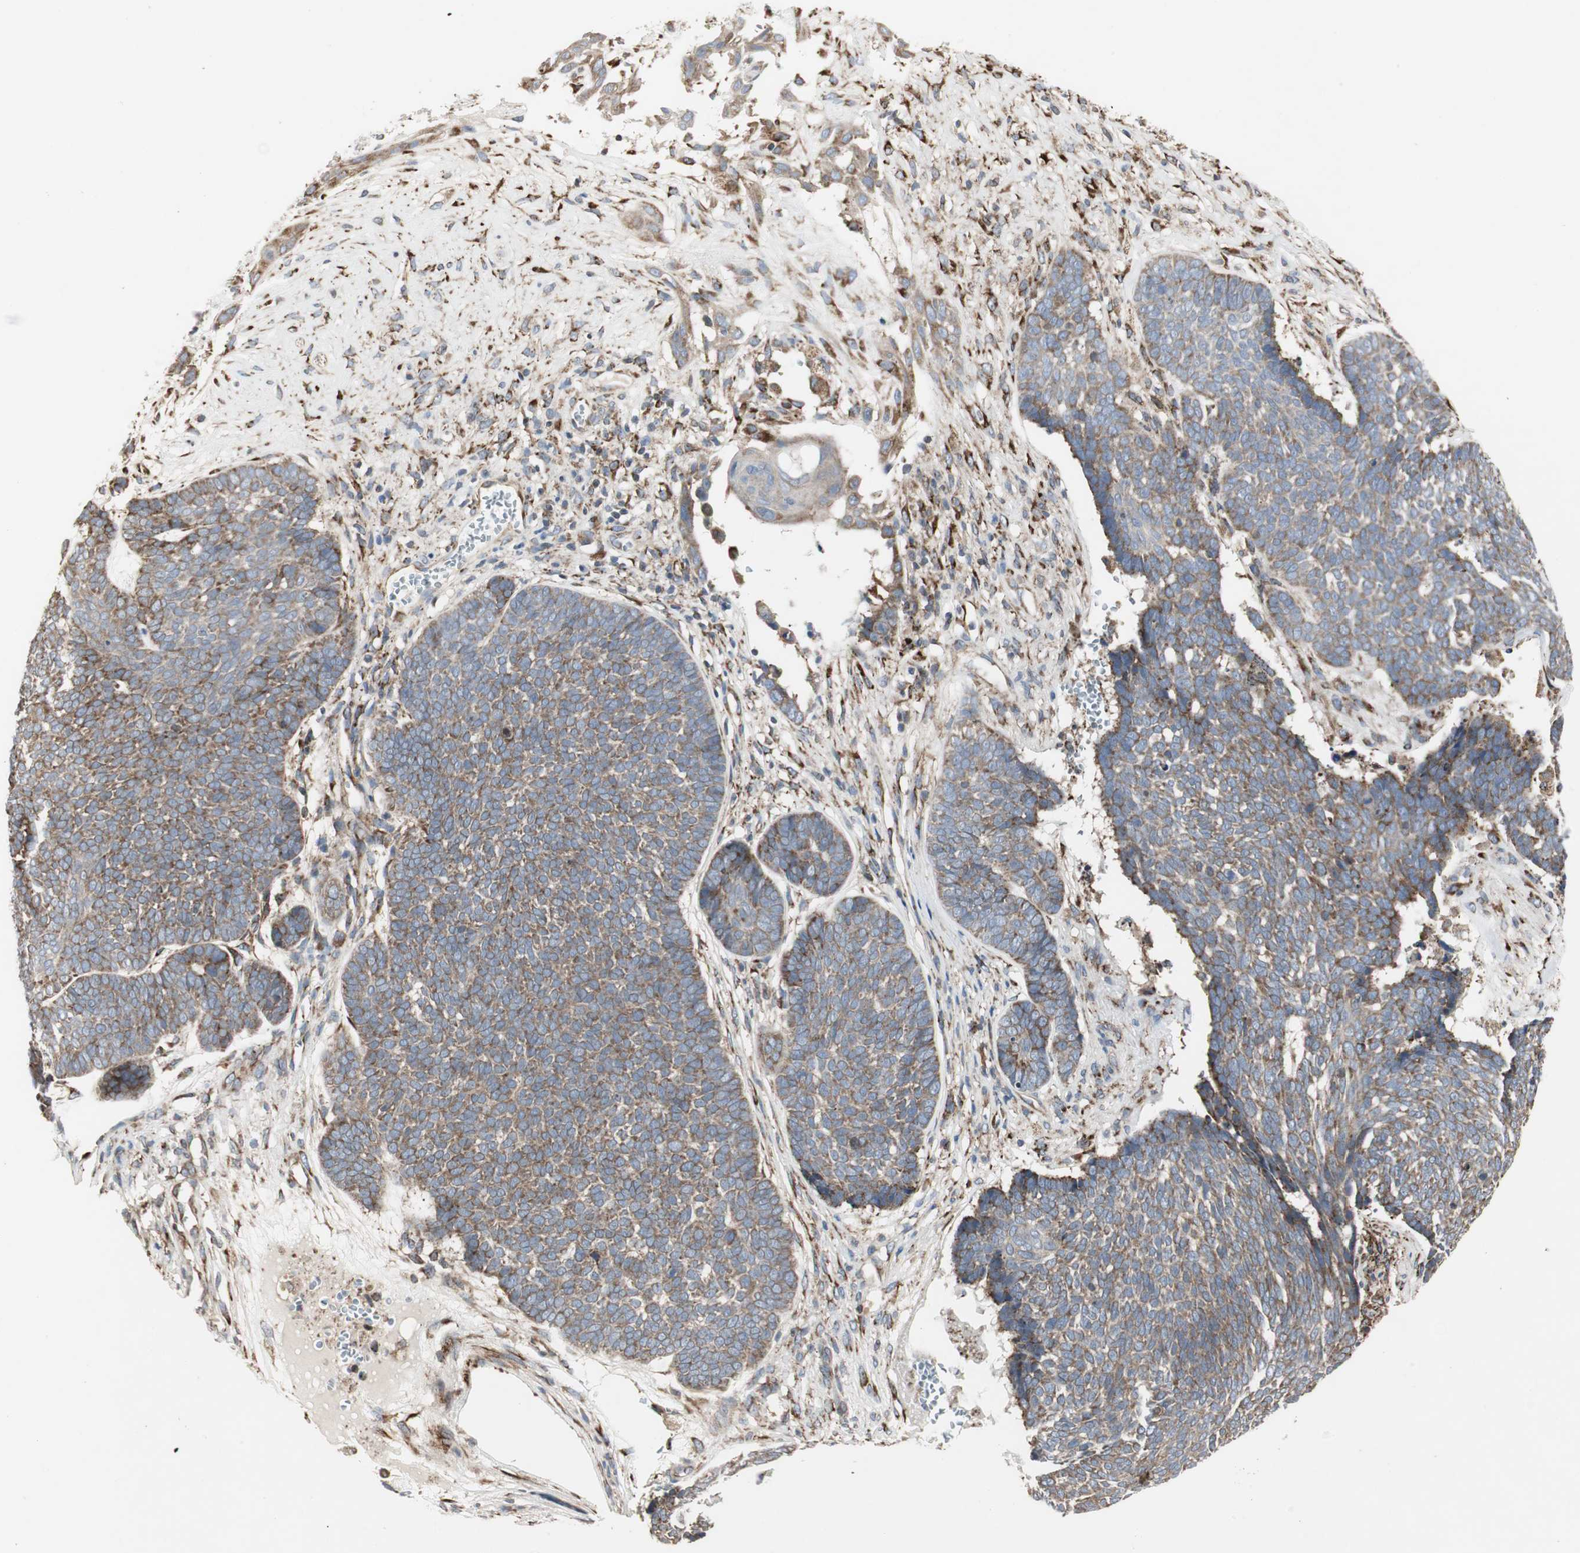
{"staining": {"intensity": "moderate", "quantity": ">75%", "location": "cytoplasmic/membranous"}, "tissue": "skin cancer", "cell_type": "Tumor cells", "image_type": "cancer", "snomed": [{"axis": "morphology", "description": "Basal cell carcinoma"}, {"axis": "topography", "description": "Skin"}], "caption": "Human skin basal cell carcinoma stained with a protein marker demonstrates moderate staining in tumor cells.", "gene": "H6PD", "patient": {"sex": "male", "age": 84}}